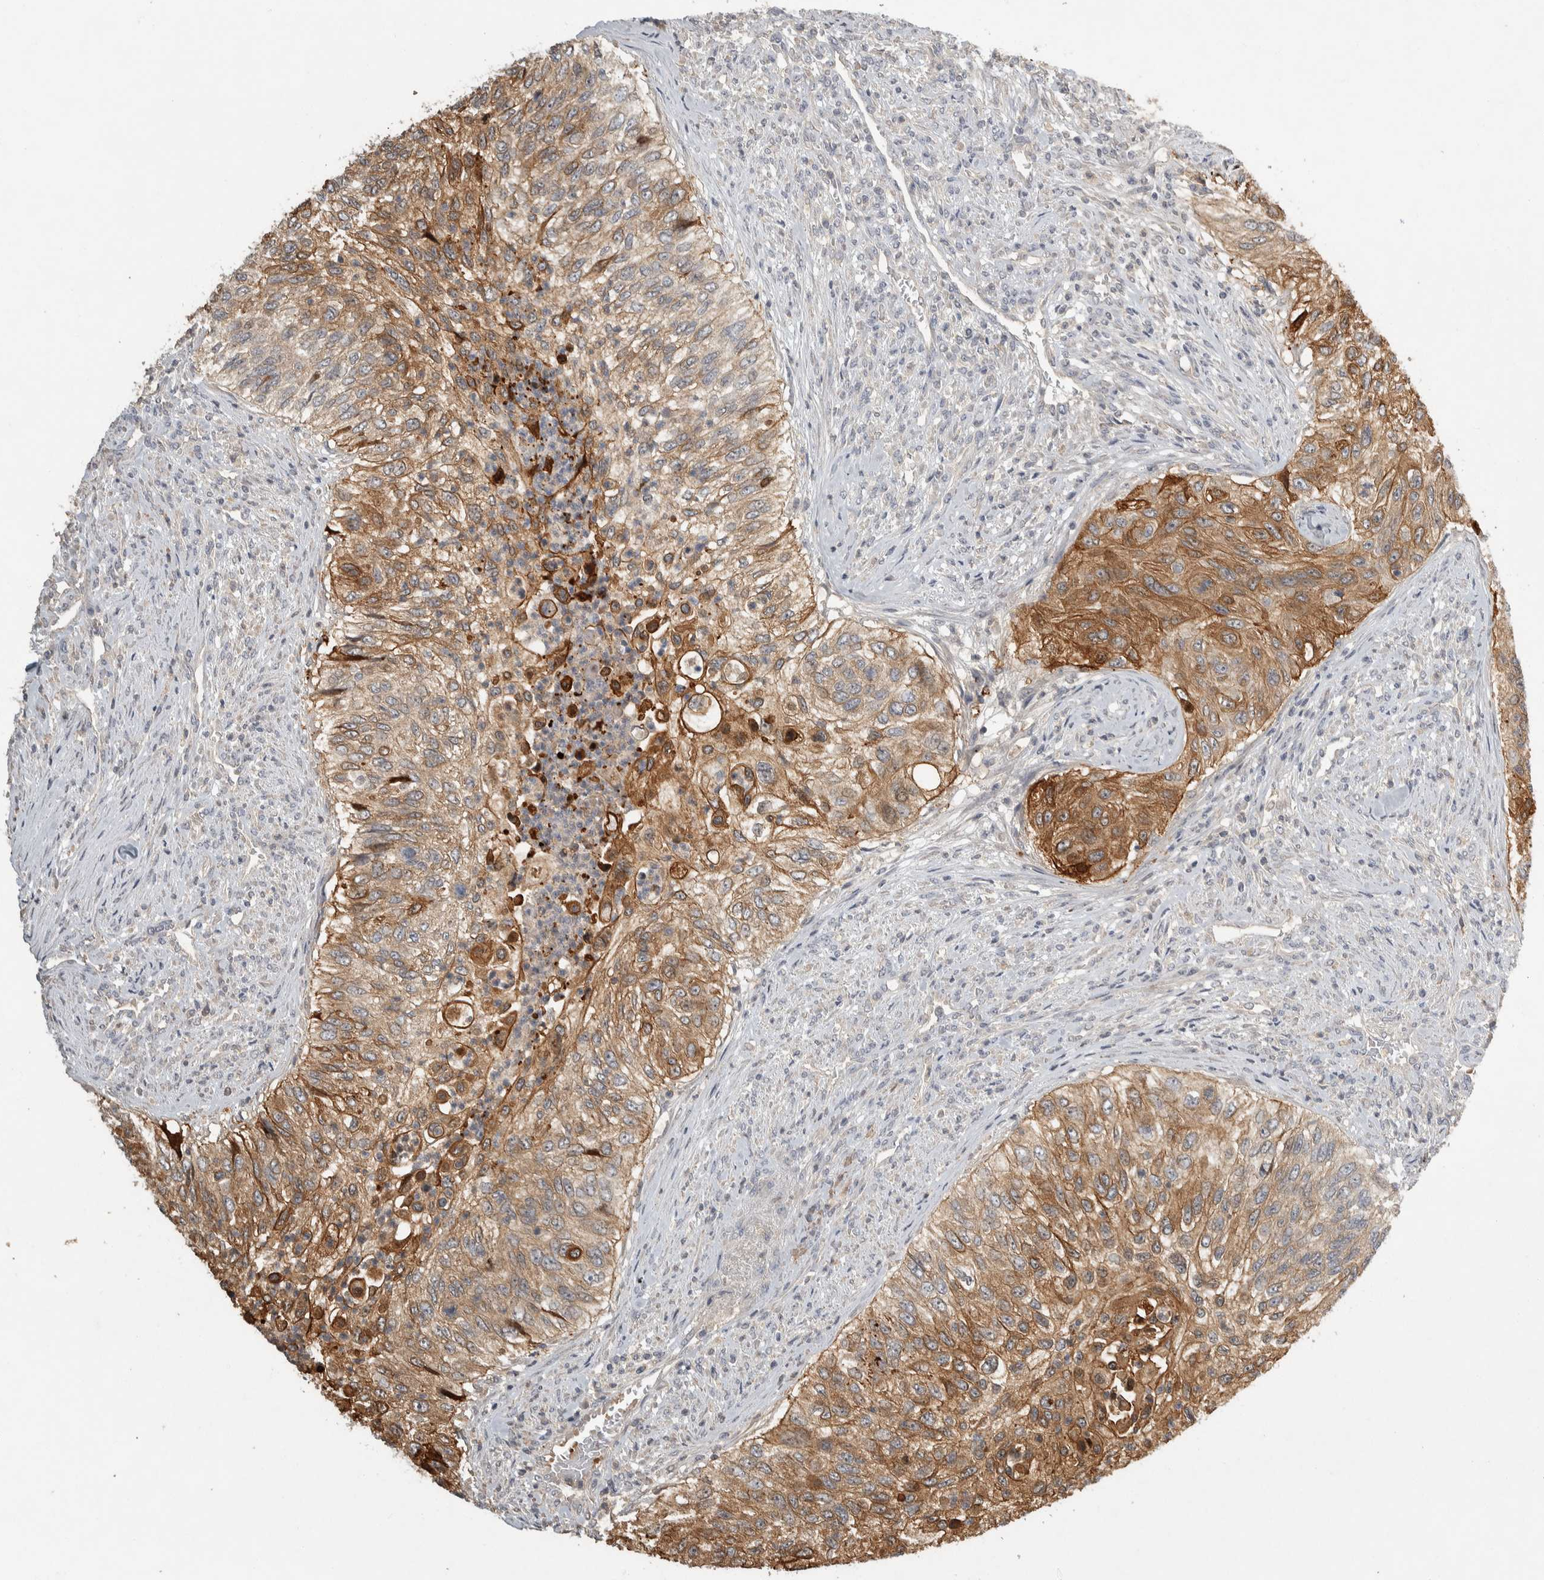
{"staining": {"intensity": "moderate", "quantity": "25%-75%", "location": "cytoplasmic/membranous"}, "tissue": "urothelial cancer", "cell_type": "Tumor cells", "image_type": "cancer", "snomed": [{"axis": "morphology", "description": "Urothelial carcinoma, High grade"}, {"axis": "topography", "description": "Urinary bladder"}], "caption": "High-power microscopy captured an IHC image of high-grade urothelial carcinoma, revealing moderate cytoplasmic/membranous expression in about 25%-75% of tumor cells.", "gene": "EIF3H", "patient": {"sex": "female", "age": 60}}